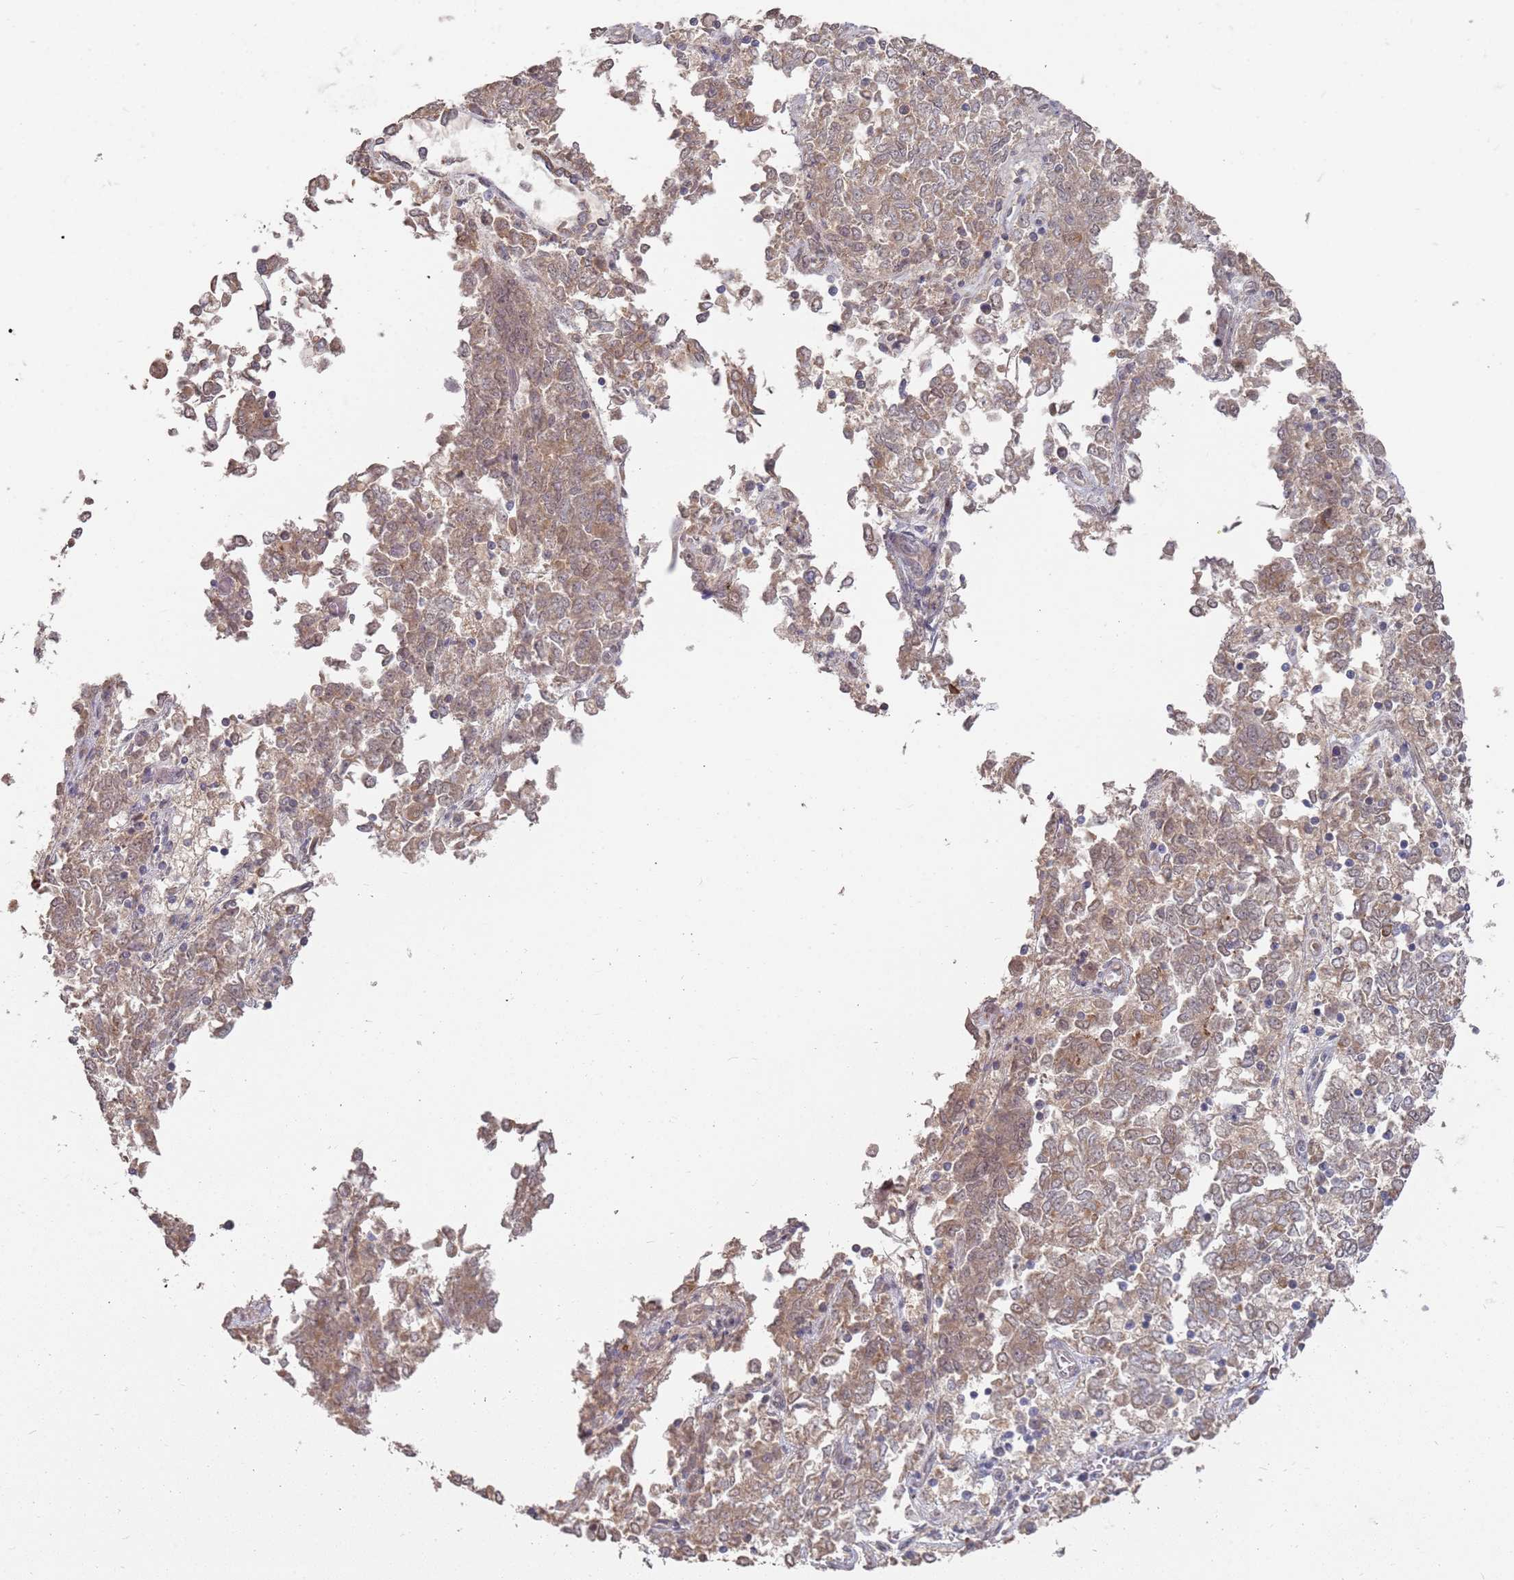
{"staining": {"intensity": "weak", "quantity": ">75%", "location": "cytoplasmic/membranous"}, "tissue": "endometrial cancer", "cell_type": "Tumor cells", "image_type": "cancer", "snomed": [{"axis": "morphology", "description": "Adenocarcinoma, NOS"}, {"axis": "topography", "description": "Endometrium"}], "caption": "Endometrial cancer tissue demonstrates weak cytoplasmic/membranous expression in about >75% of tumor cells", "gene": "MPEG1", "patient": {"sex": "female", "age": 80}}